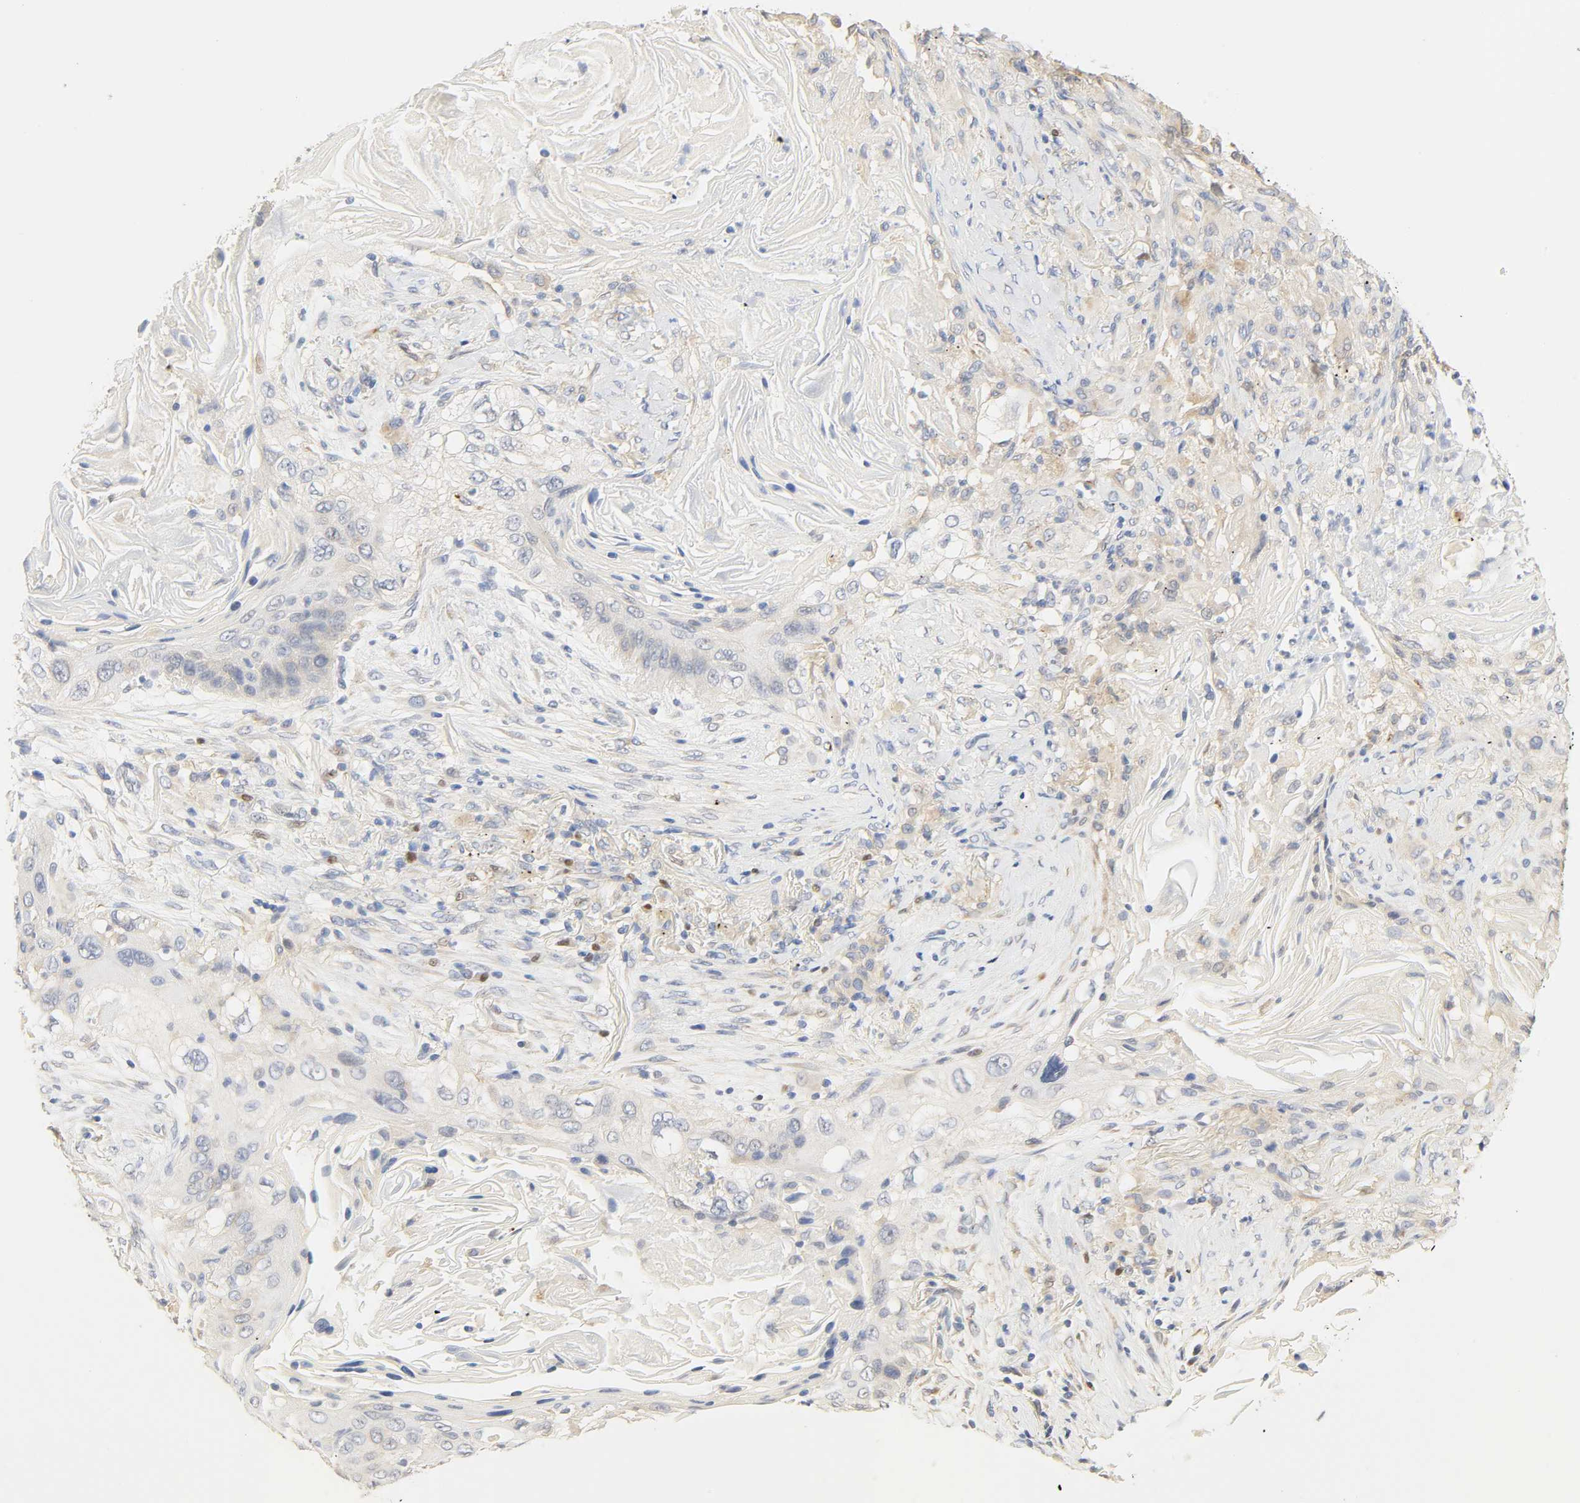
{"staining": {"intensity": "negative", "quantity": "none", "location": "none"}, "tissue": "lung cancer", "cell_type": "Tumor cells", "image_type": "cancer", "snomed": [{"axis": "morphology", "description": "Squamous cell carcinoma, NOS"}, {"axis": "topography", "description": "Lung"}], "caption": "Image shows no protein expression in tumor cells of squamous cell carcinoma (lung) tissue.", "gene": "BORCS8-MEF2B", "patient": {"sex": "female", "age": 67}}